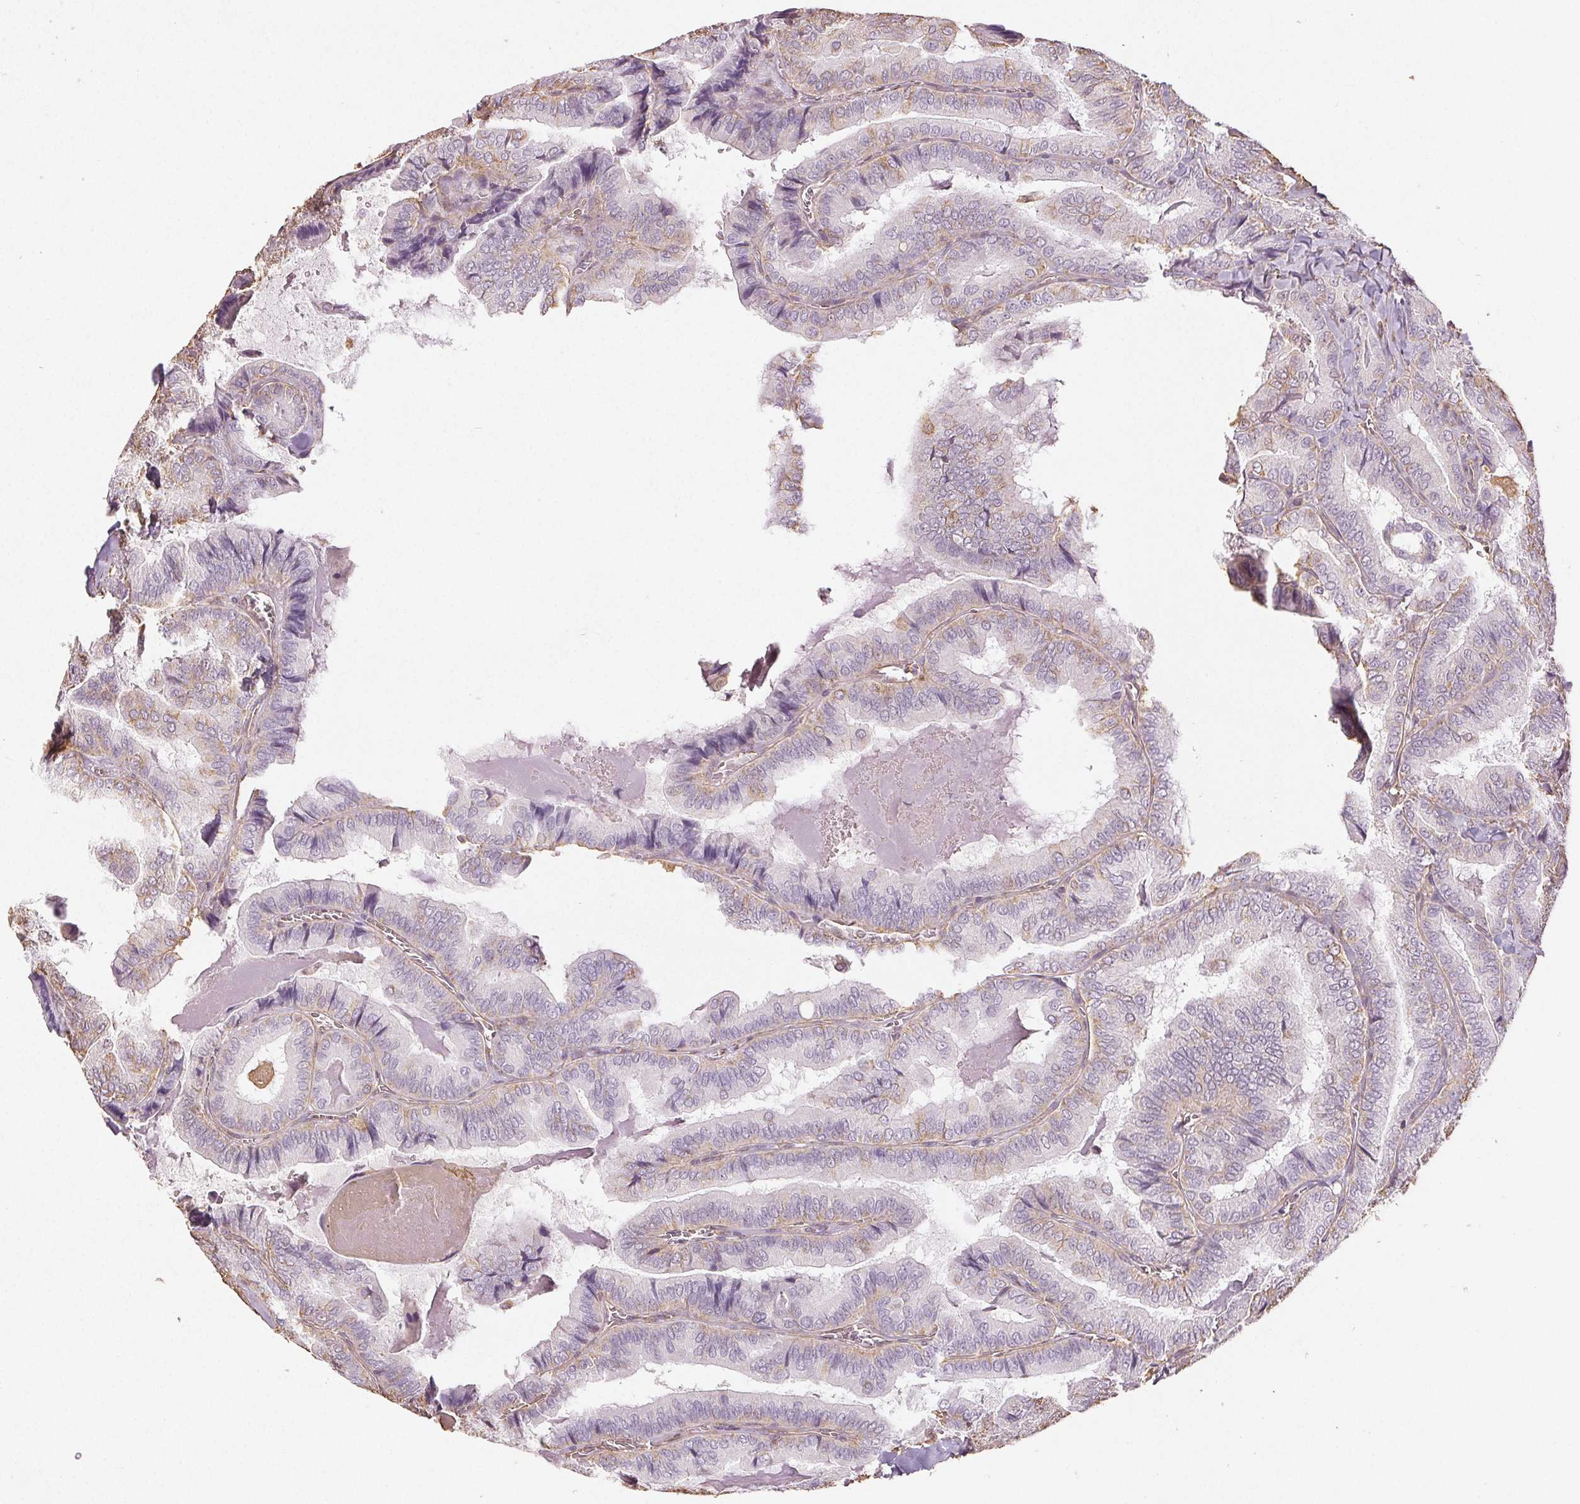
{"staining": {"intensity": "negative", "quantity": "none", "location": "none"}, "tissue": "thyroid cancer", "cell_type": "Tumor cells", "image_type": "cancer", "snomed": [{"axis": "morphology", "description": "Papillary adenocarcinoma, NOS"}, {"axis": "topography", "description": "Thyroid gland"}], "caption": "Photomicrograph shows no significant protein expression in tumor cells of thyroid cancer (papillary adenocarcinoma).", "gene": "COL7A1", "patient": {"sex": "female", "age": 75}}